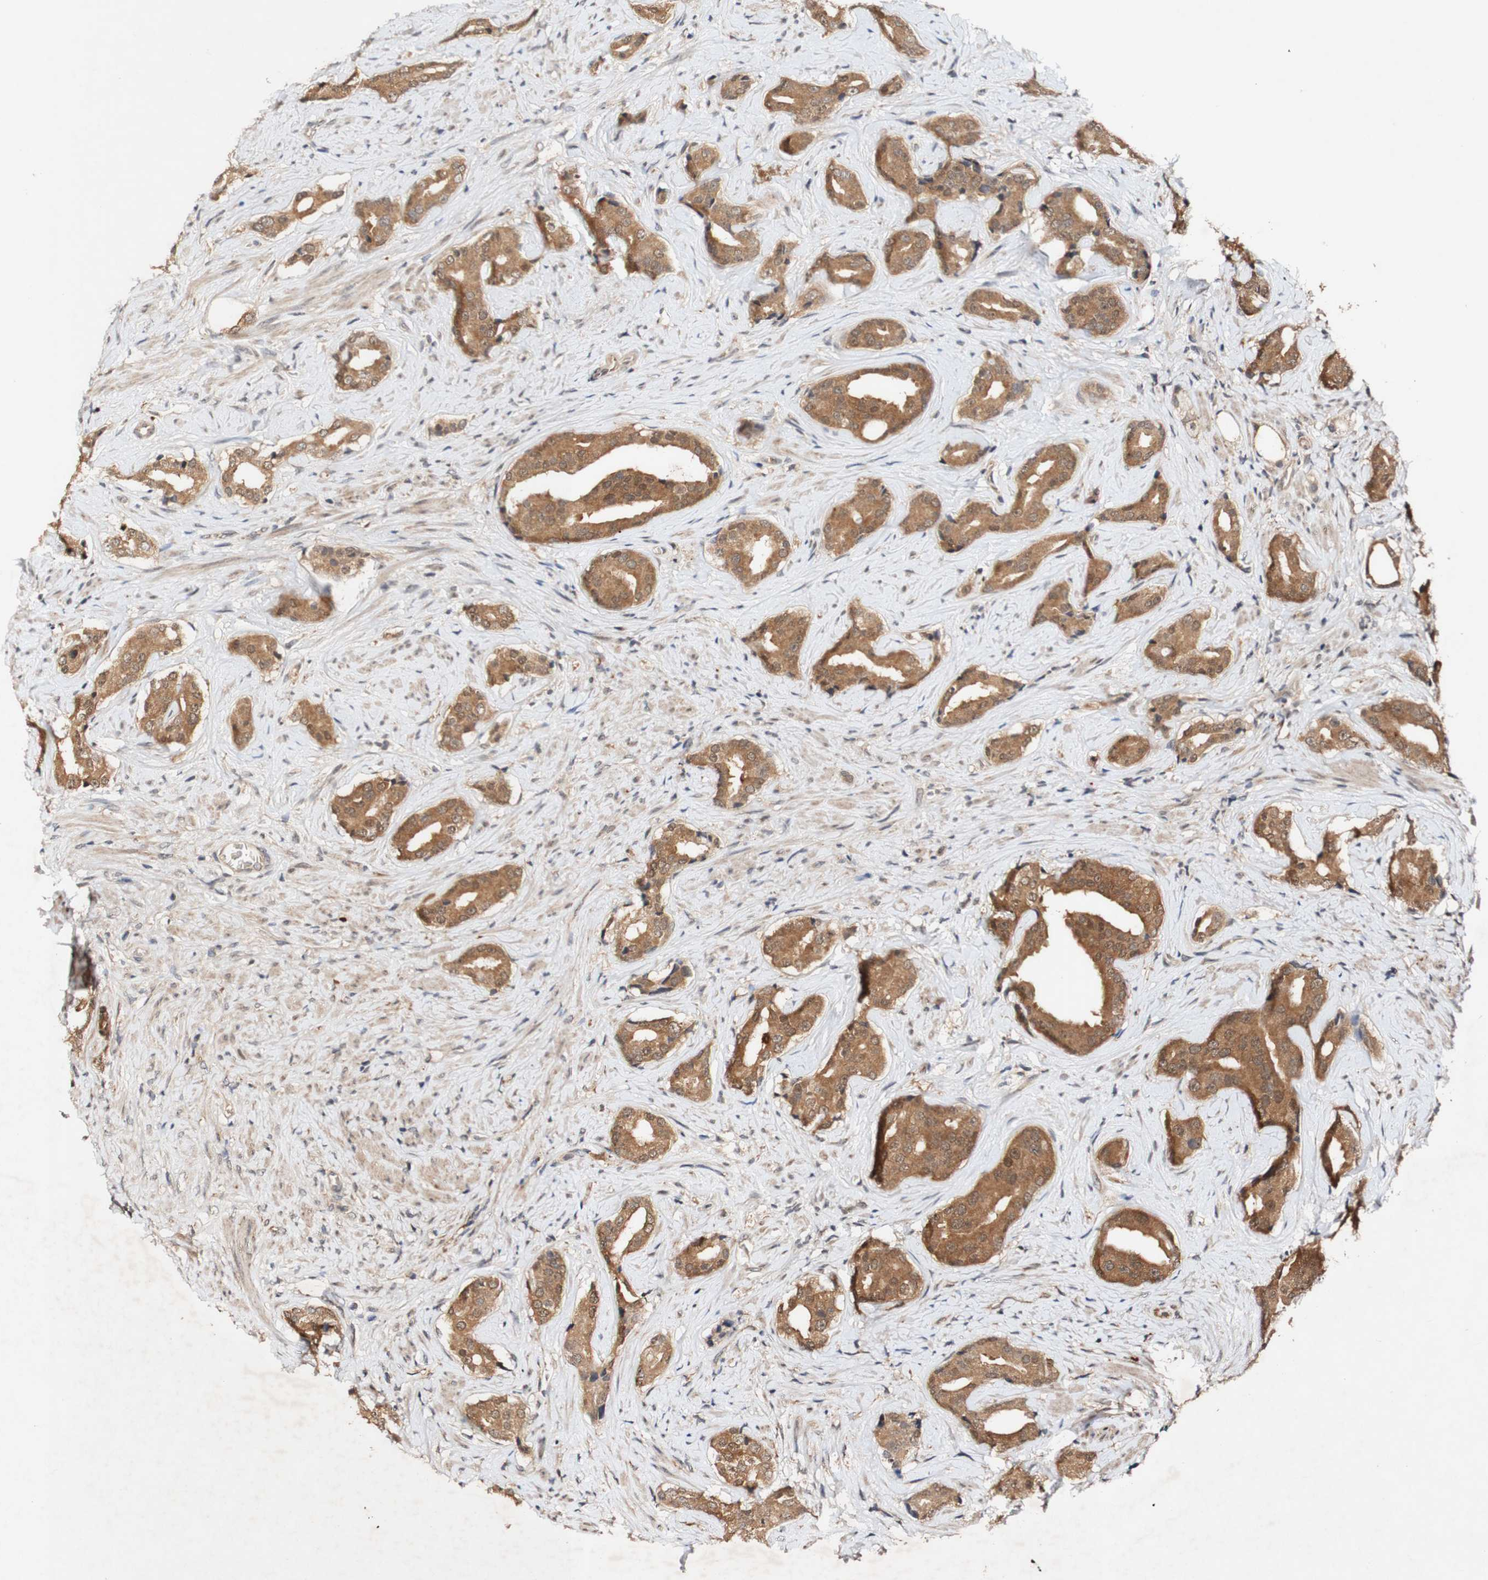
{"staining": {"intensity": "moderate", "quantity": ">75%", "location": "cytoplasmic/membranous,nuclear"}, "tissue": "prostate cancer", "cell_type": "Tumor cells", "image_type": "cancer", "snomed": [{"axis": "morphology", "description": "Adenocarcinoma, High grade"}, {"axis": "topography", "description": "Prostate"}], "caption": "Immunohistochemistry micrograph of neoplastic tissue: human prostate cancer (adenocarcinoma (high-grade)) stained using IHC reveals medium levels of moderate protein expression localized specifically in the cytoplasmic/membranous and nuclear of tumor cells, appearing as a cytoplasmic/membranous and nuclear brown color.", "gene": "PIN1", "patient": {"sex": "male", "age": 71}}